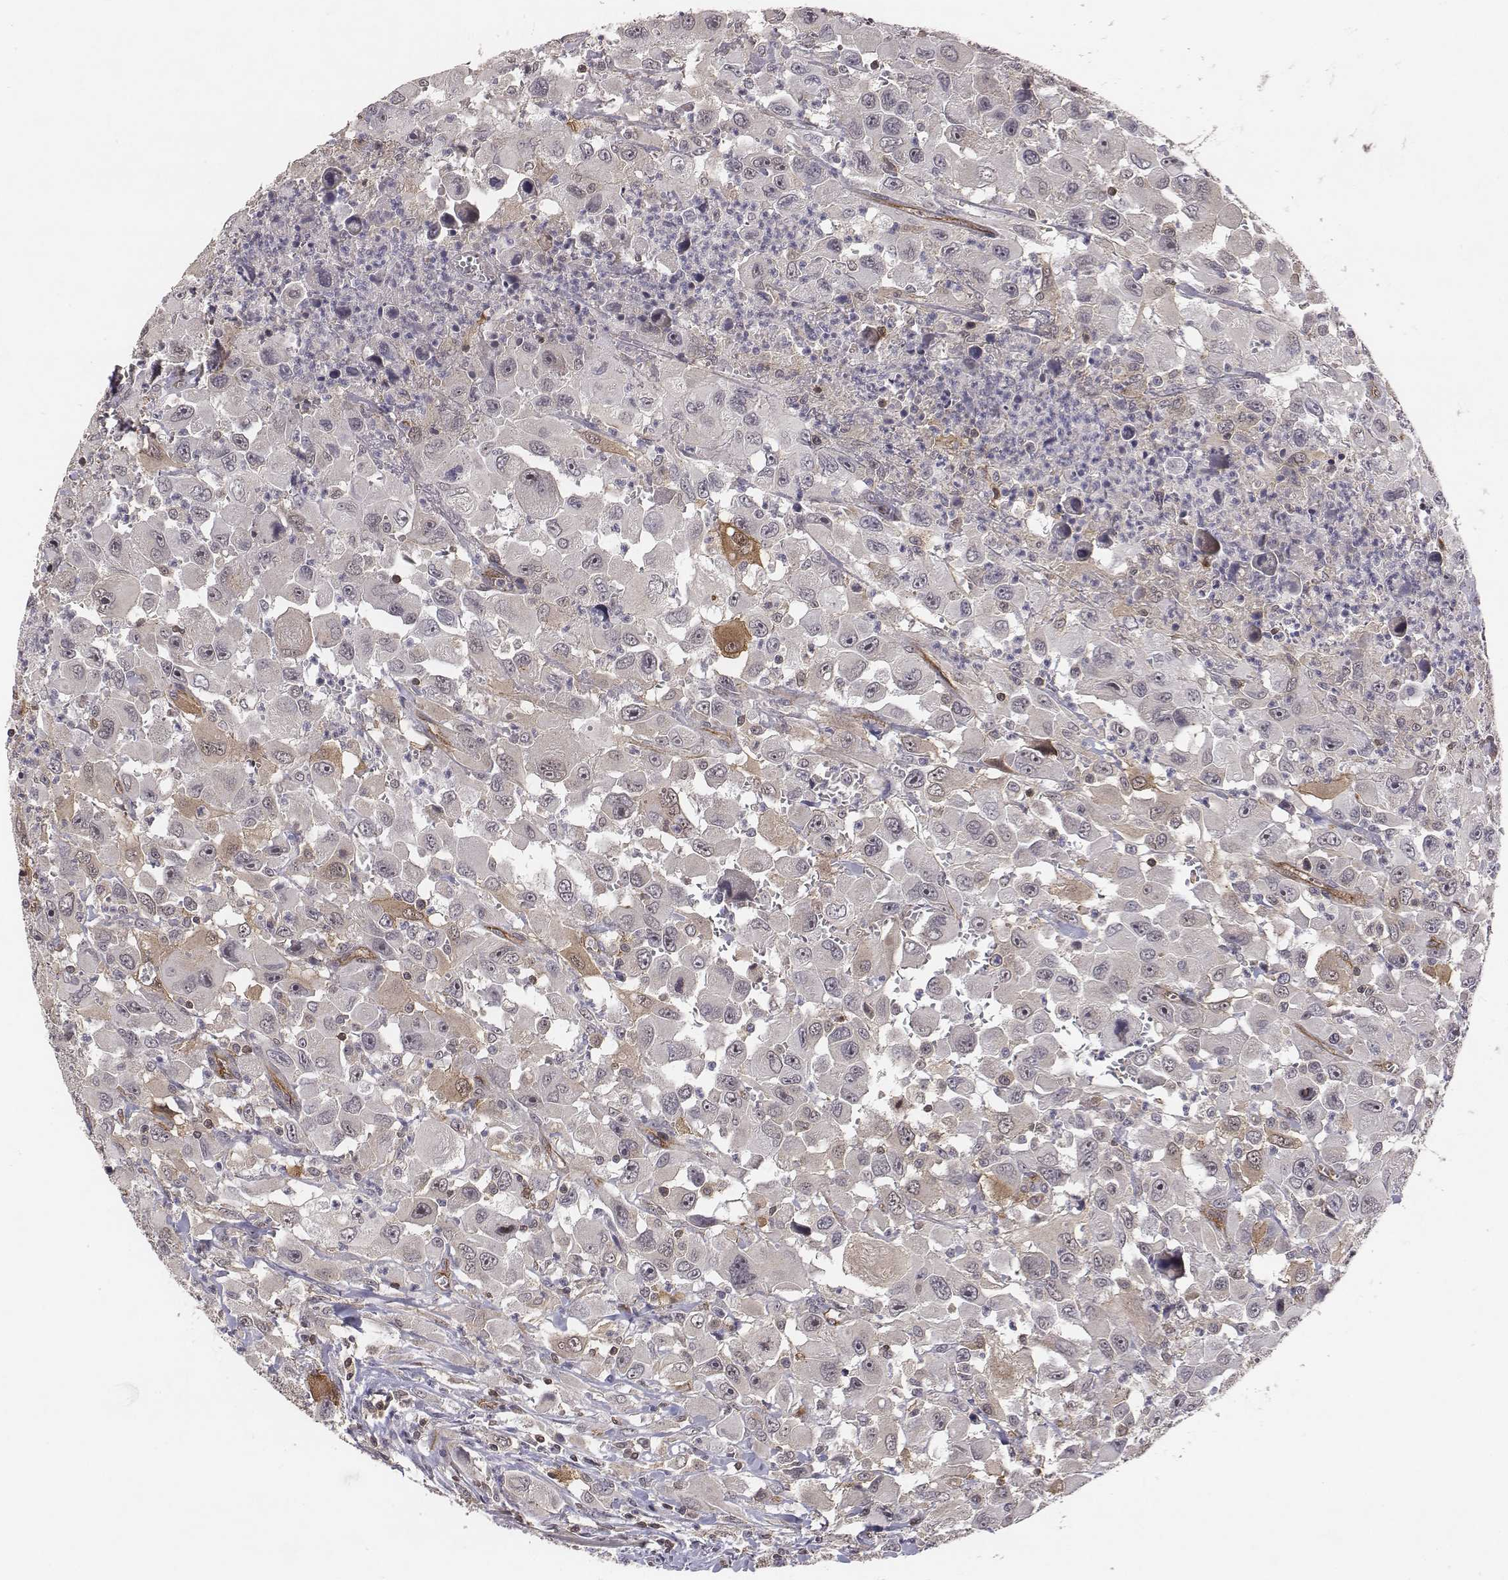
{"staining": {"intensity": "negative", "quantity": "none", "location": "none"}, "tissue": "head and neck cancer", "cell_type": "Tumor cells", "image_type": "cancer", "snomed": [{"axis": "morphology", "description": "Squamous cell carcinoma, NOS"}, {"axis": "morphology", "description": "Squamous cell carcinoma, metastatic, NOS"}, {"axis": "topography", "description": "Oral tissue"}, {"axis": "topography", "description": "Head-Neck"}], "caption": "Immunohistochemical staining of human squamous cell carcinoma (head and neck) displays no significant staining in tumor cells.", "gene": "PTPRG", "patient": {"sex": "female", "age": 85}}